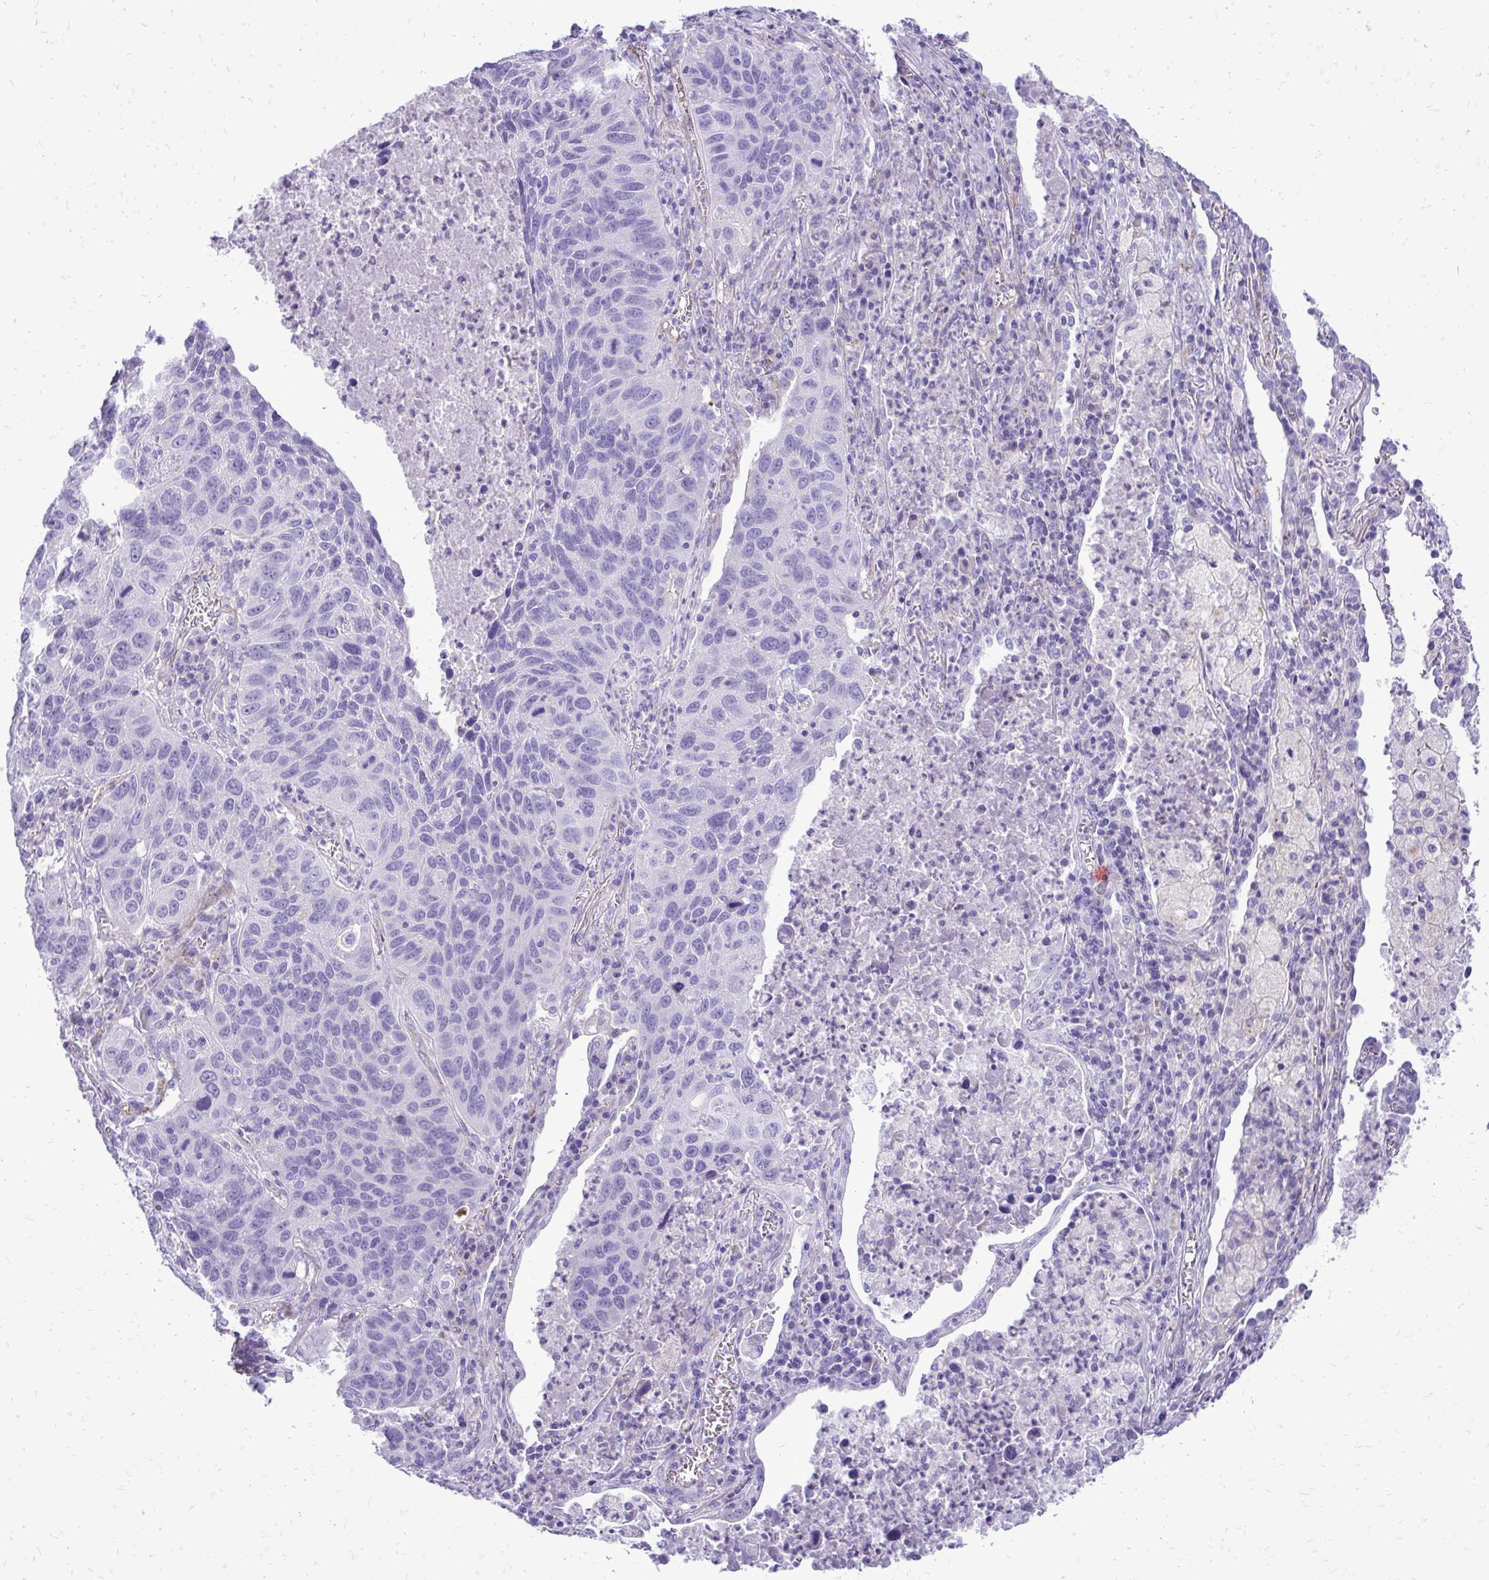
{"staining": {"intensity": "negative", "quantity": "none", "location": "none"}, "tissue": "lung cancer", "cell_type": "Tumor cells", "image_type": "cancer", "snomed": [{"axis": "morphology", "description": "Squamous cell carcinoma, NOS"}, {"axis": "topography", "description": "Lung"}], "caption": "High magnification brightfield microscopy of lung squamous cell carcinoma stained with DAB (3,3'-diaminobenzidine) (brown) and counterstained with hematoxylin (blue): tumor cells show no significant staining.", "gene": "PELI3", "patient": {"sex": "female", "age": 61}}